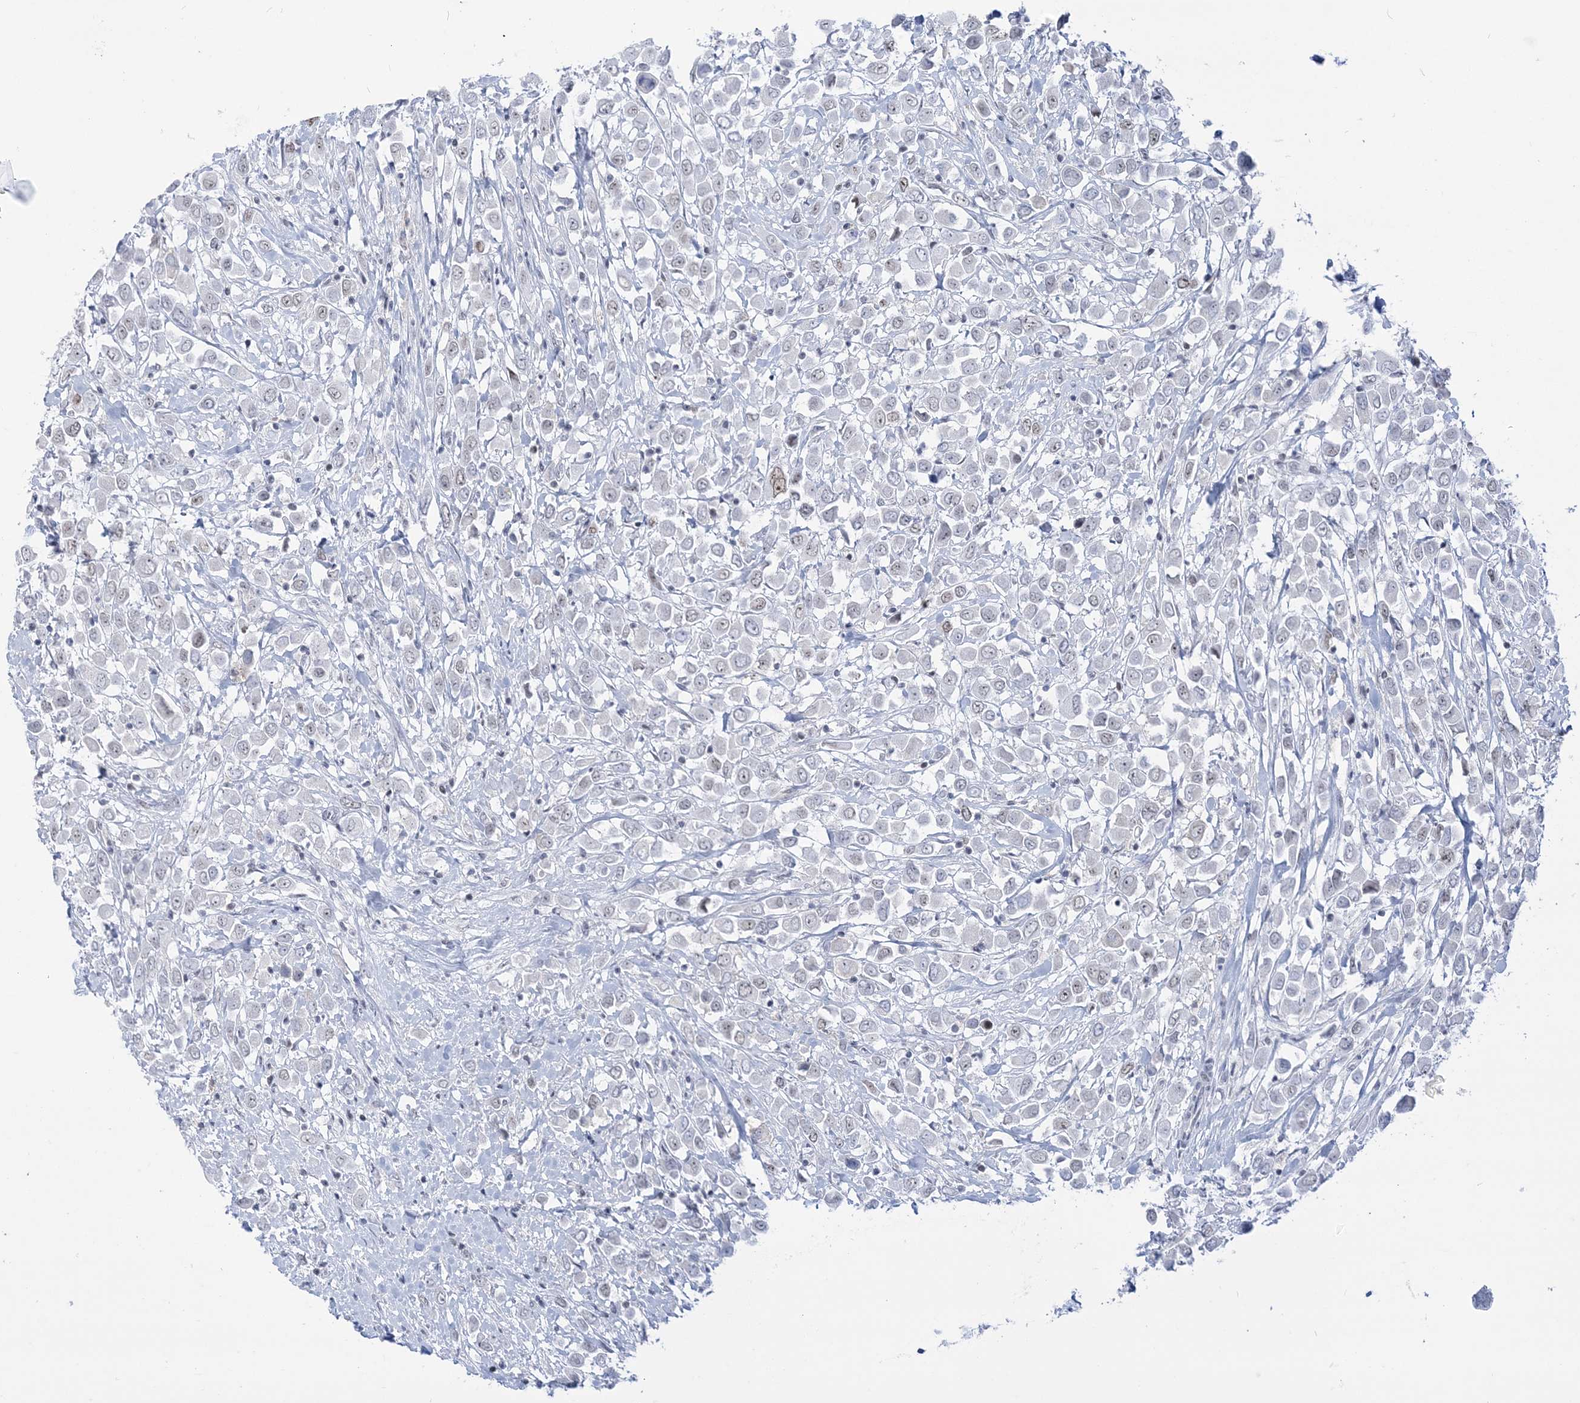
{"staining": {"intensity": "negative", "quantity": "none", "location": "none"}, "tissue": "breast cancer", "cell_type": "Tumor cells", "image_type": "cancer", "snomed": [{"axis": "morphology", "description": "Duct carcinoma"}, {"axis": "topography", "description": "Breast"}], "caption": "DAB immunohistochemical staining of breast cancer (intraductal carcinoma) shows no significant expression in tumor cells.", "gene": "DDX21", "patient": {"sex": "female", "age": 61}}